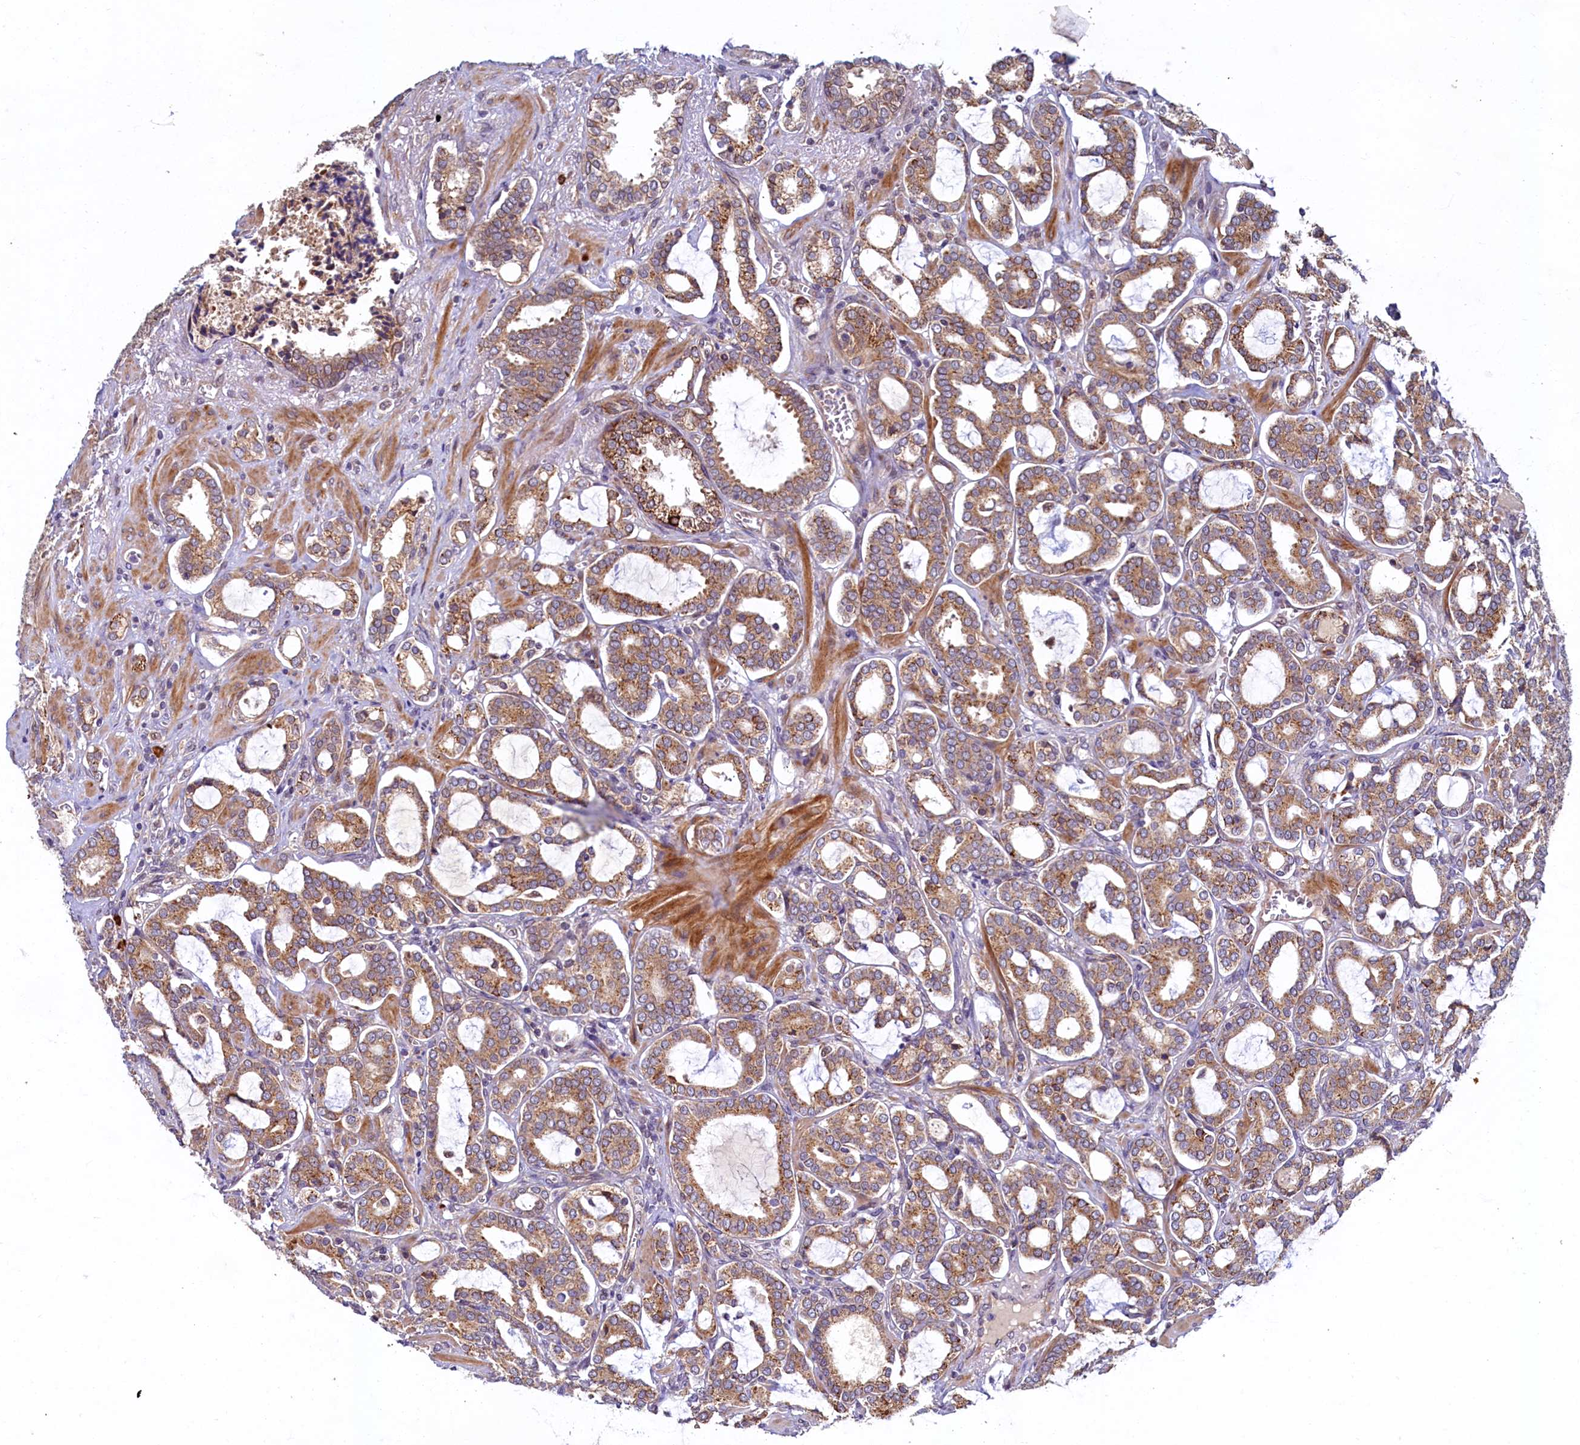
{"staining": {"intensity": "moderate", "quantity": ">75%", "location": "cytoplasmic/membranous"}, "tissue": "prostate cancer", "cell_type": "Tumor cells", "image_type": "cancer", "snomed": [{"axis": "morphology", "description": "Adenocarcinoma, High grade"}, {"axis": "topography", "description": "Prostate and seminal vesicle, NOS"}], "caption": "Human prostate high-grade adenocarcinoma stained with a brown dye displays moderate cytoplasmic/membranous positive positivity in approximately >75% of tumor cells.", "gene": "SLC16A14", "patient": {"sex": "male", "age": 67}}